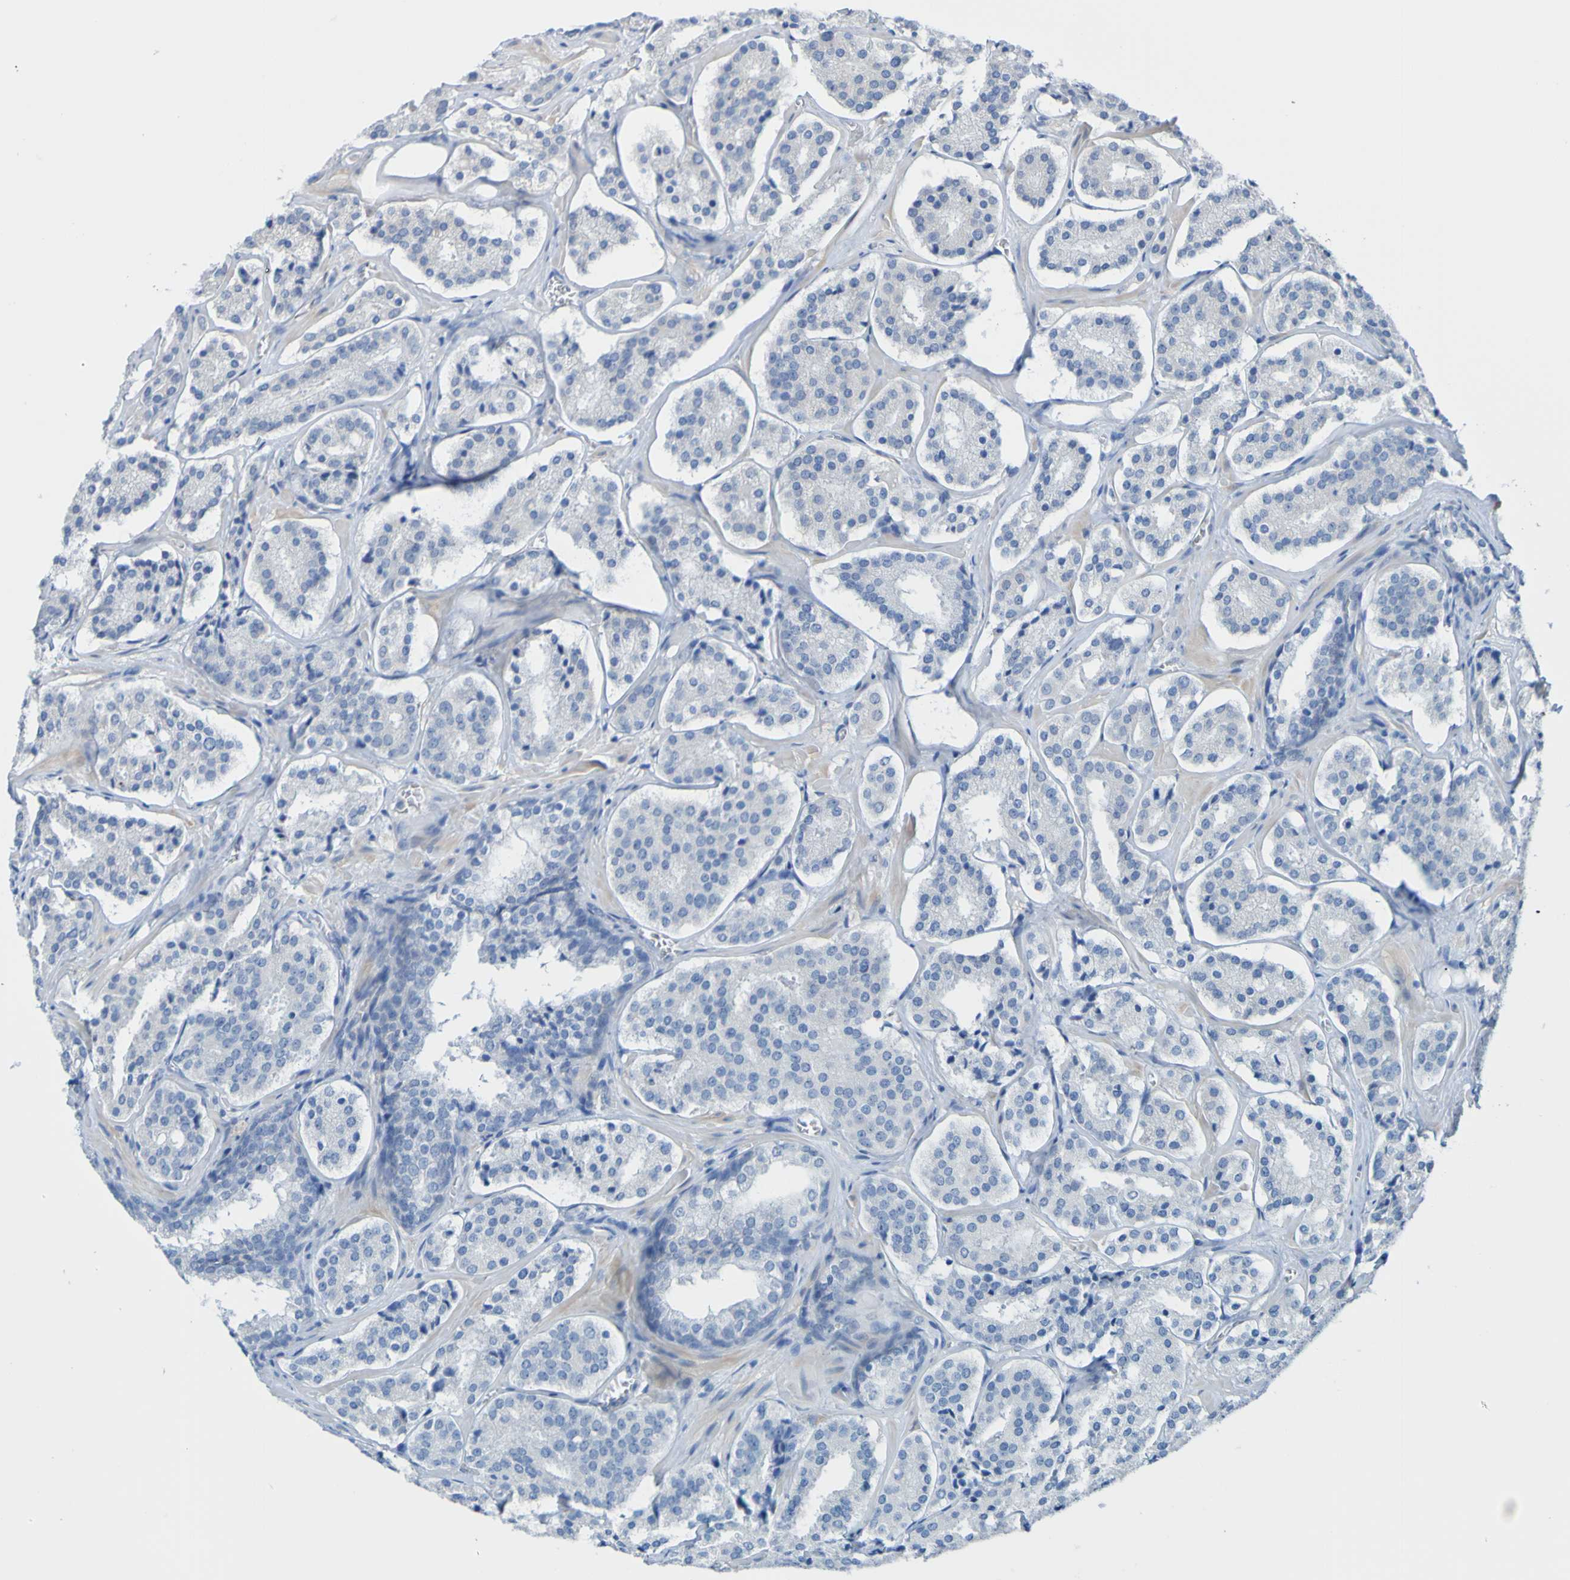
{"staining": {"intensity": "negative", "quantity": "none", "location": "none"}, "tissue": "prostate cancer", "cell_type": "Tumor cells", "image_type": "cancer", "snomed": [{"axis": "morphology", "description": "Adenocarcinoma, High grade"}, {"axis": "topography", "description": "Prostate"}], "caption": "Histopathology image shows no significant protein expression in tumor cells of prostate high-grade adenocarcinoma.", "gene": "ACMSD", "patient": {"sex": "male", "age": 60}}